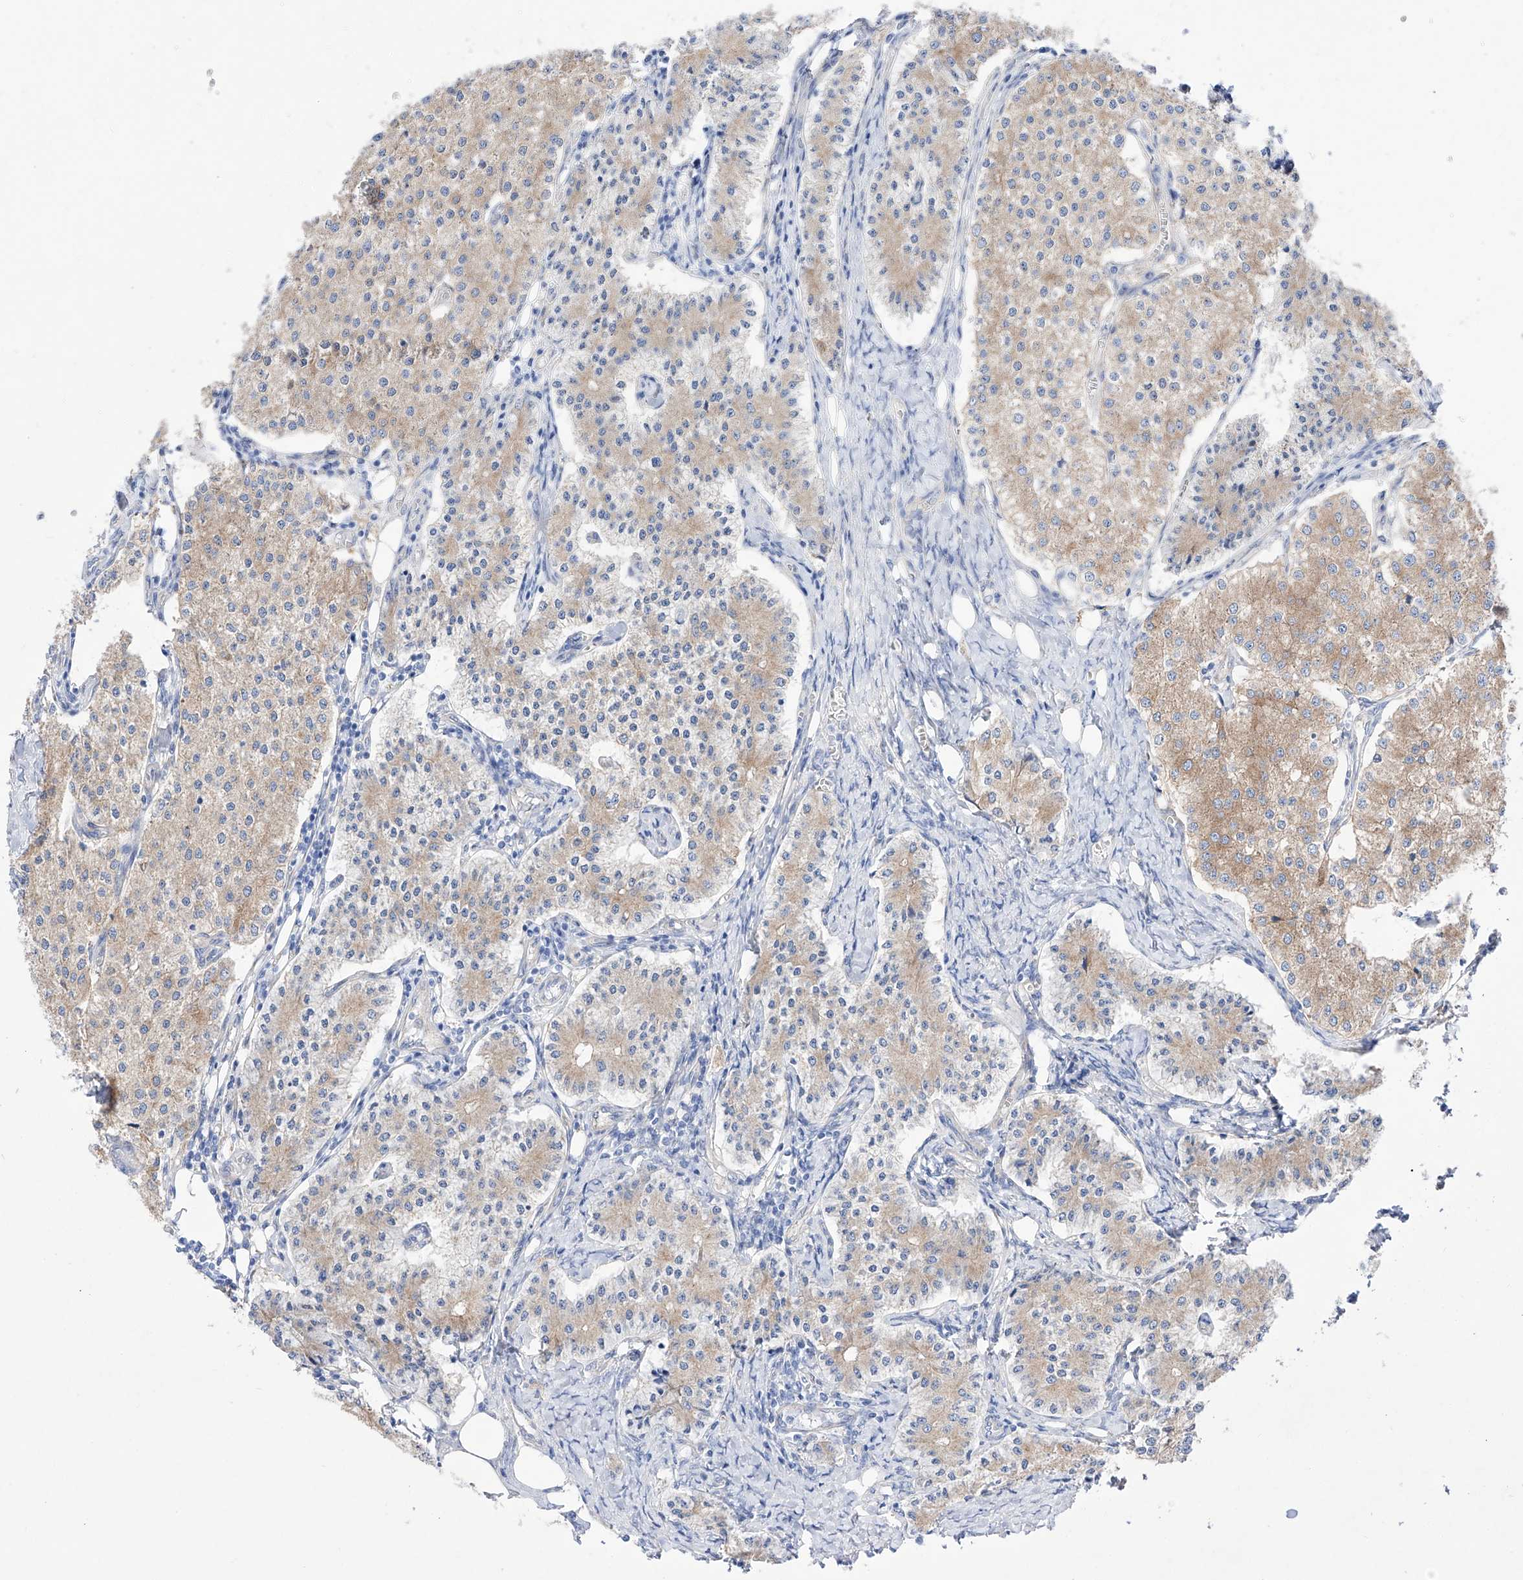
{"staining": {"intensity": "weak", "quantity": "25%-75%", "location": "cytoplasmic/membranous"}, "tissue": "carcinoid", "cell_type": "Tumor cells", "image_type": "cancer", "snomed": [{"axis": "morphology", "description": "Carcinoid, malignant, NOS"}, {"axis": "topography", "description": "Colon"}], "caption": "DAB (3,3'-diaminobenzidine) immunohistochemical staining of human carcinoid shows weak cytoplasmic/membranous protein expression in about 25%-75% of tumor cells.", "gene": "ZNF653", "patient": {"sex": "female", "age": 52}}